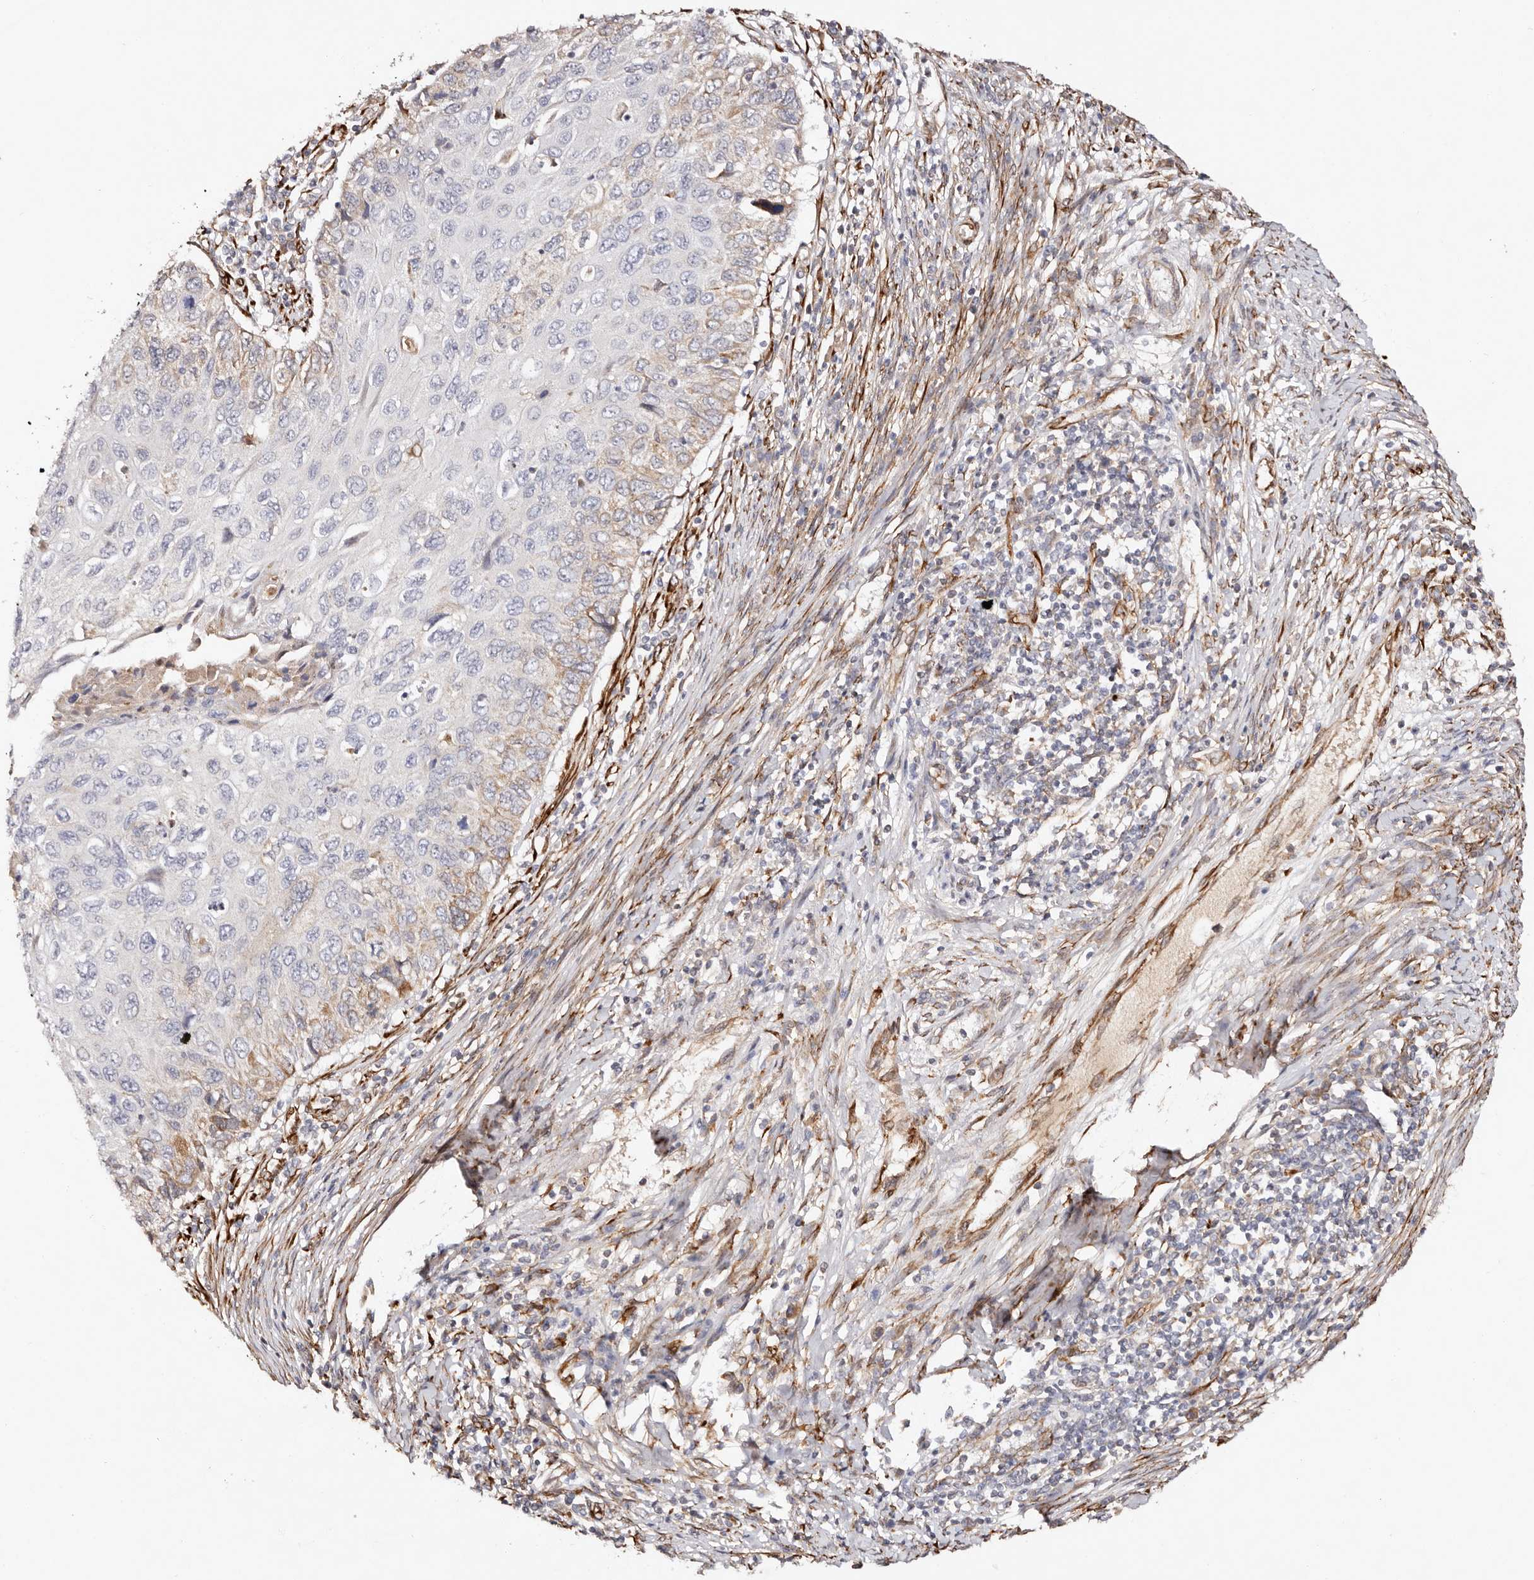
{"staining": {"intensity": "weak", "quantity": "<25%", "location": "cytoplasmic/membranous"}, "tissue": "cervical cancer", "cell_type": "Tumor cells", "image_type": "cancer", "snomed": [{"axis": "morphology", "description": "Squamous cell carcinoma, NOS"}, {"axis": "topography", "description": "Cervix"}], "caption": "Cervical squamous cell carcinoma was stained to show a protein in brown. There is no significant staining in tumor cells.", "gene": "SERPINH1", "patient": {"sex": "female", "age": 70}}